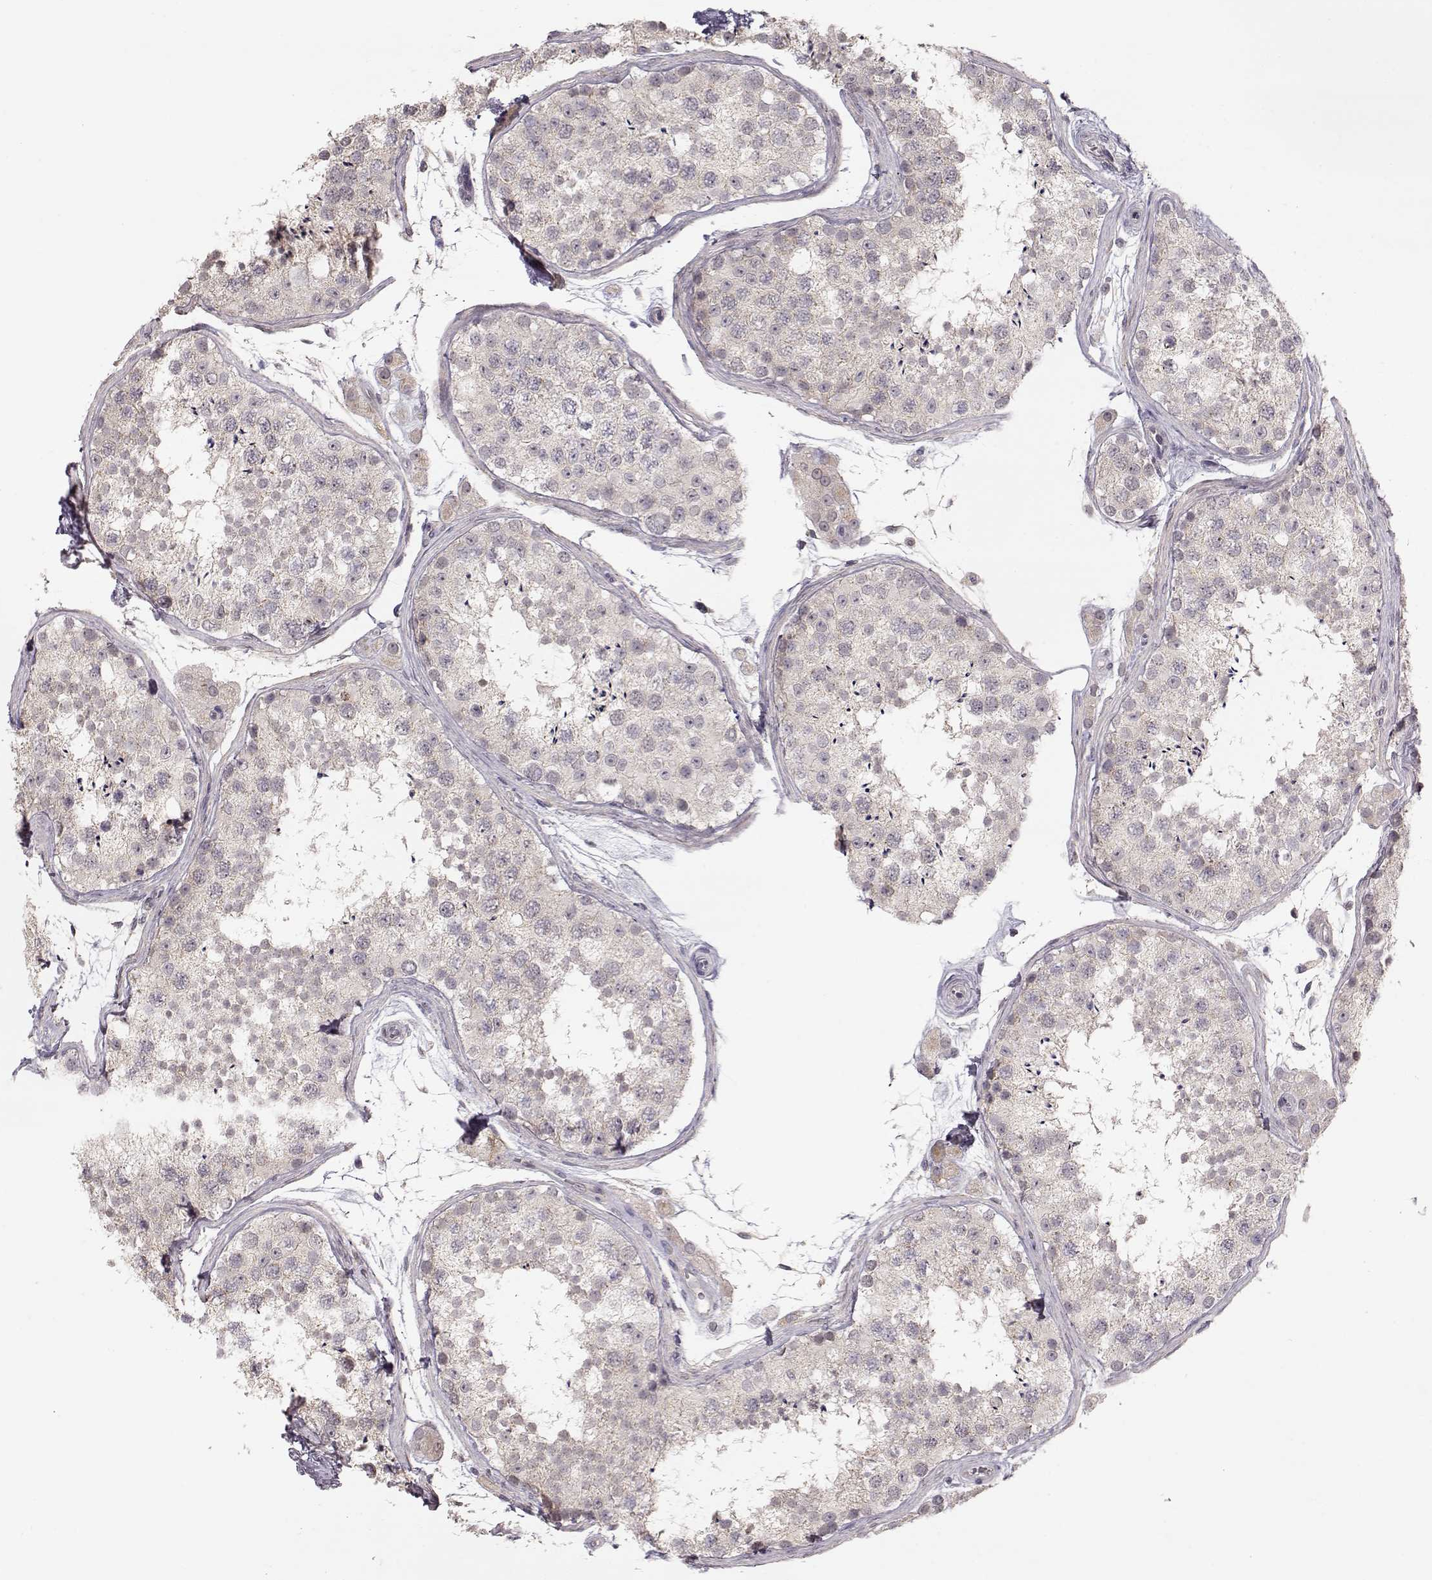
{"staining": {"intensity": "negative", "quantity": "none", "location": "none"}, "tissue": "testis", "cell_type": "Cells in seminiferous ducts", "image_type": "normal", "snomed": [{"axis": "morphology", "description": "Normal tissue, NOS"}, {"axis": "topography", "description": "Testis"}], "caption": "Immunohistochemistry (IHC) of unremarkable human testis displays no staining in cells in seminiferous ducts. (Brightfield microscopy of DAB IHC at high magnification).", "gene": "PNMT", "patient": {"sex": "male", "age": 41}}